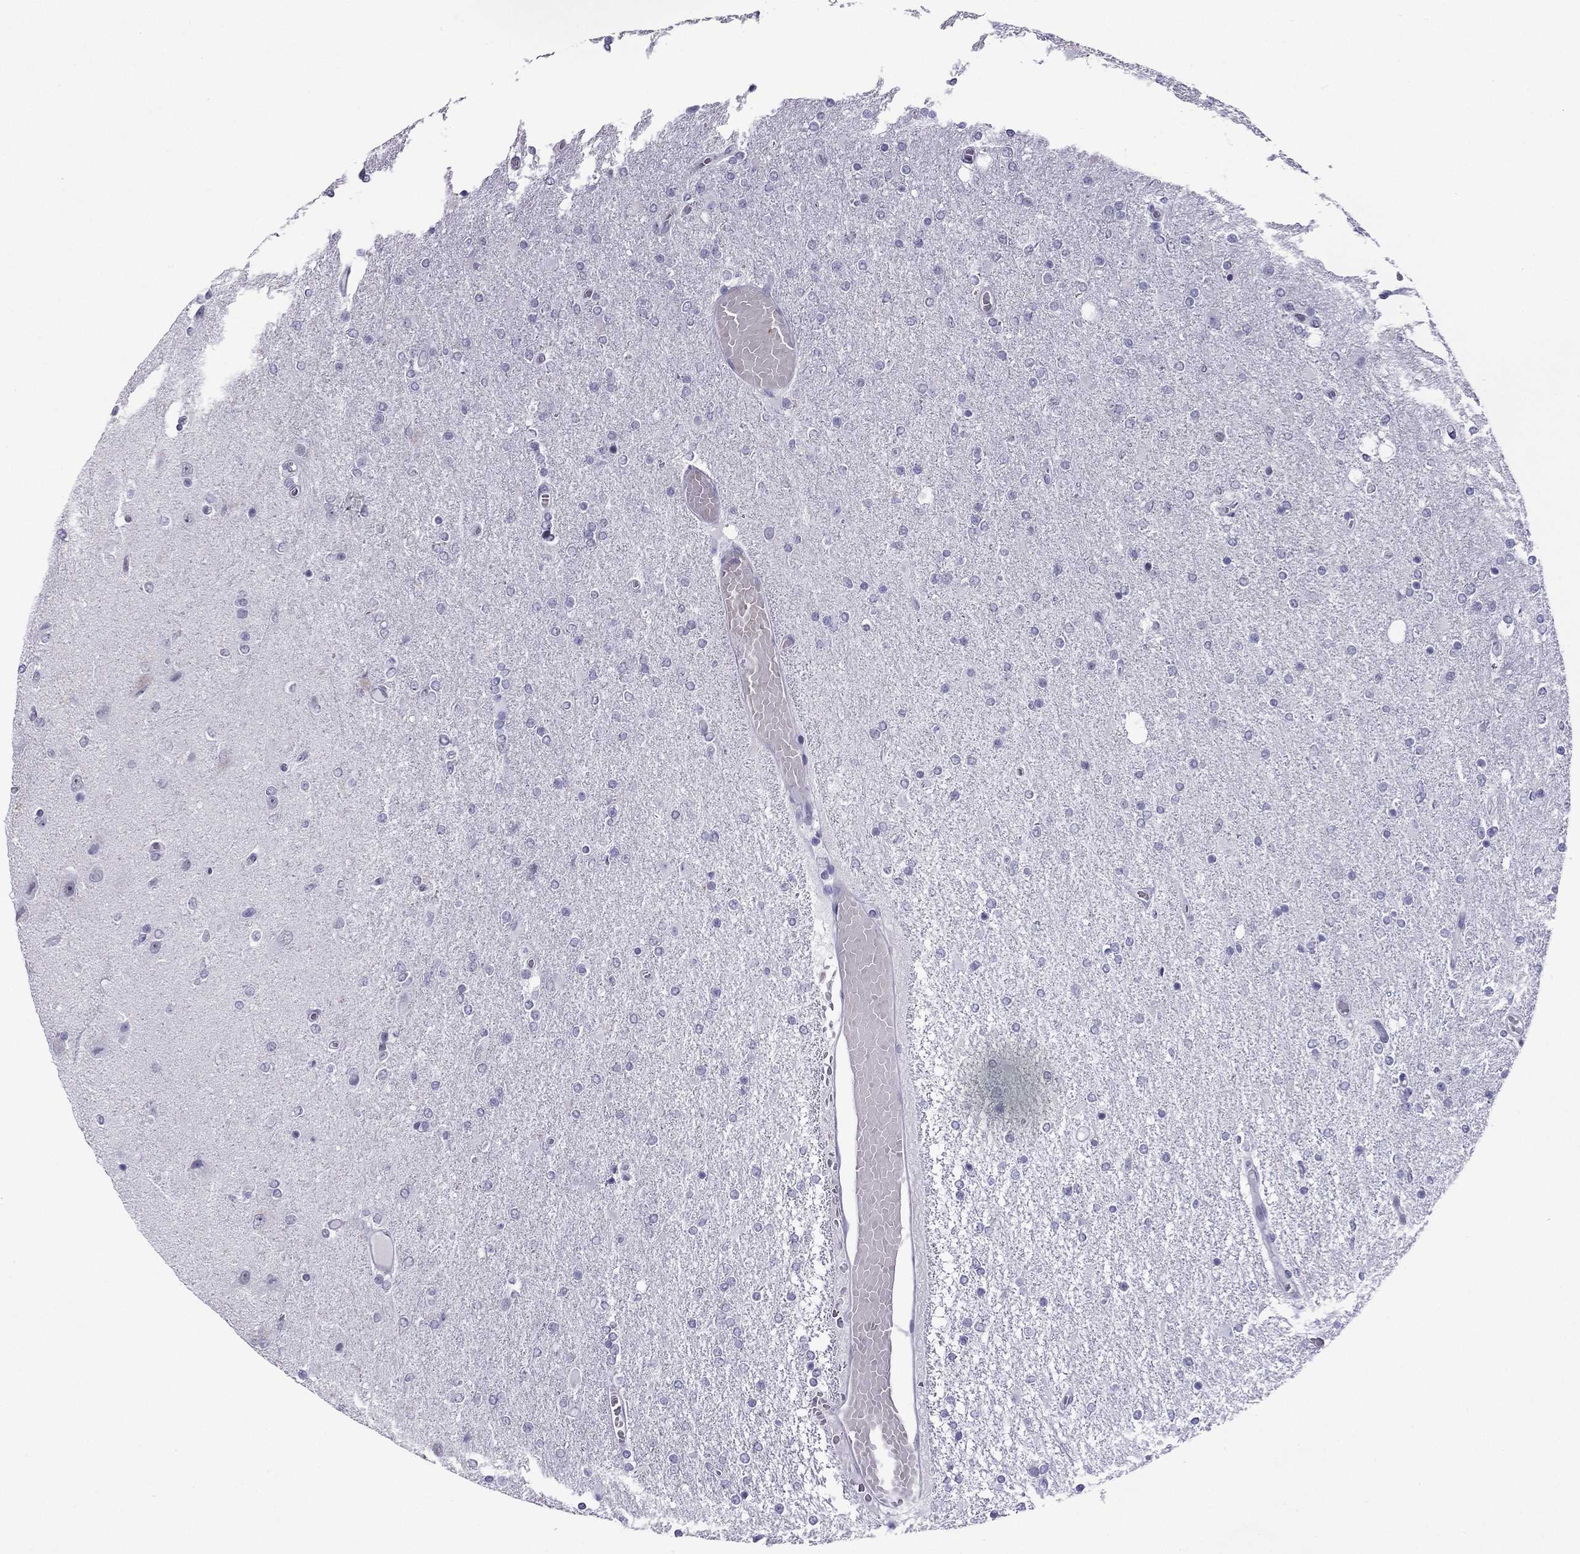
{"staining": {"intensity": "negative", "quantity": "none", "location": "none"}, "tissue": "glioma", "cell_type": "Tumor cells", "image_type": "cancer", "snomed": [{"axis": "morphology", "description": "Glioma, malignant, High grade"}, {"axis": "topography", "description": "Cerebral cortex"}], "caption": "Immunohistochemistry micrograph of neoplastic tissue: malignant high-grade glioma stained with DAB (3,3'-diaminobenzidine) exhibits no significant protein expression in tumor cells. Brightfield microscopy of immunohistochemistry (IHC) stained with DAB (brown) and hematoxylin (blue), captured at high magnification.", "gene": "MYLK3", "patient": {"sex": "male", "age": 70}}